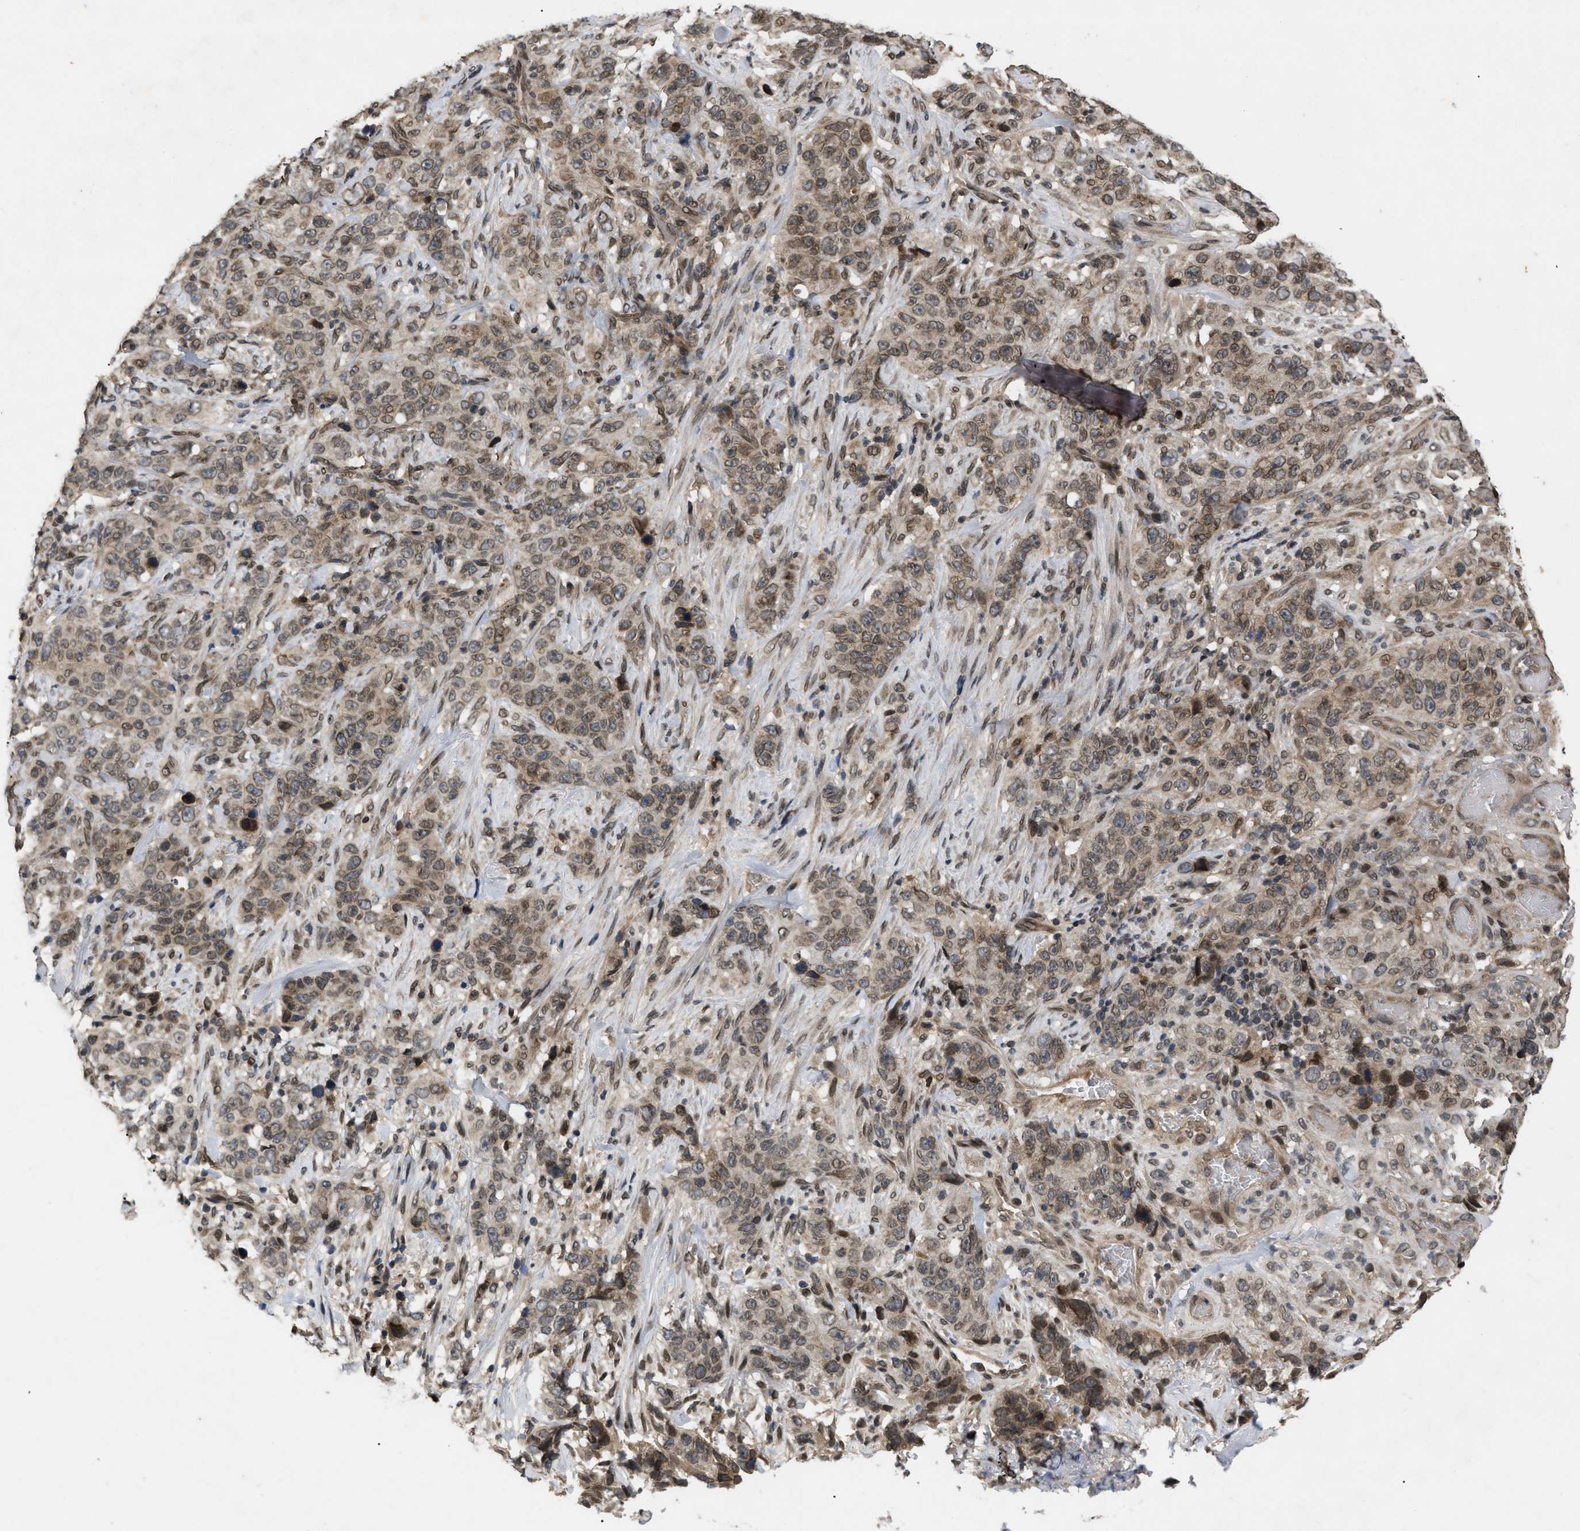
{"staining": {"intensity": "weak", "quantity": ">75%", "location": "cytoplasmic/membranous,nuclear"}, "tissue": "stomach cancer", "cell_type": "Tumor cells", "image_type": "cancer", "snomed": [{"axis": "morphology", "description": "Adenocarcinoma, NOS"}, {"axis": "topography", "description": "Stomach"}], "caption": "IHC of stomach cancer (adenocarcinoma) shows low levels of weak cytoplasmic/membranous and nuclear positivity in about >75% of tumor cells.", "gene": "CRY1", "patient": {"sex": "male", "age": 48}}